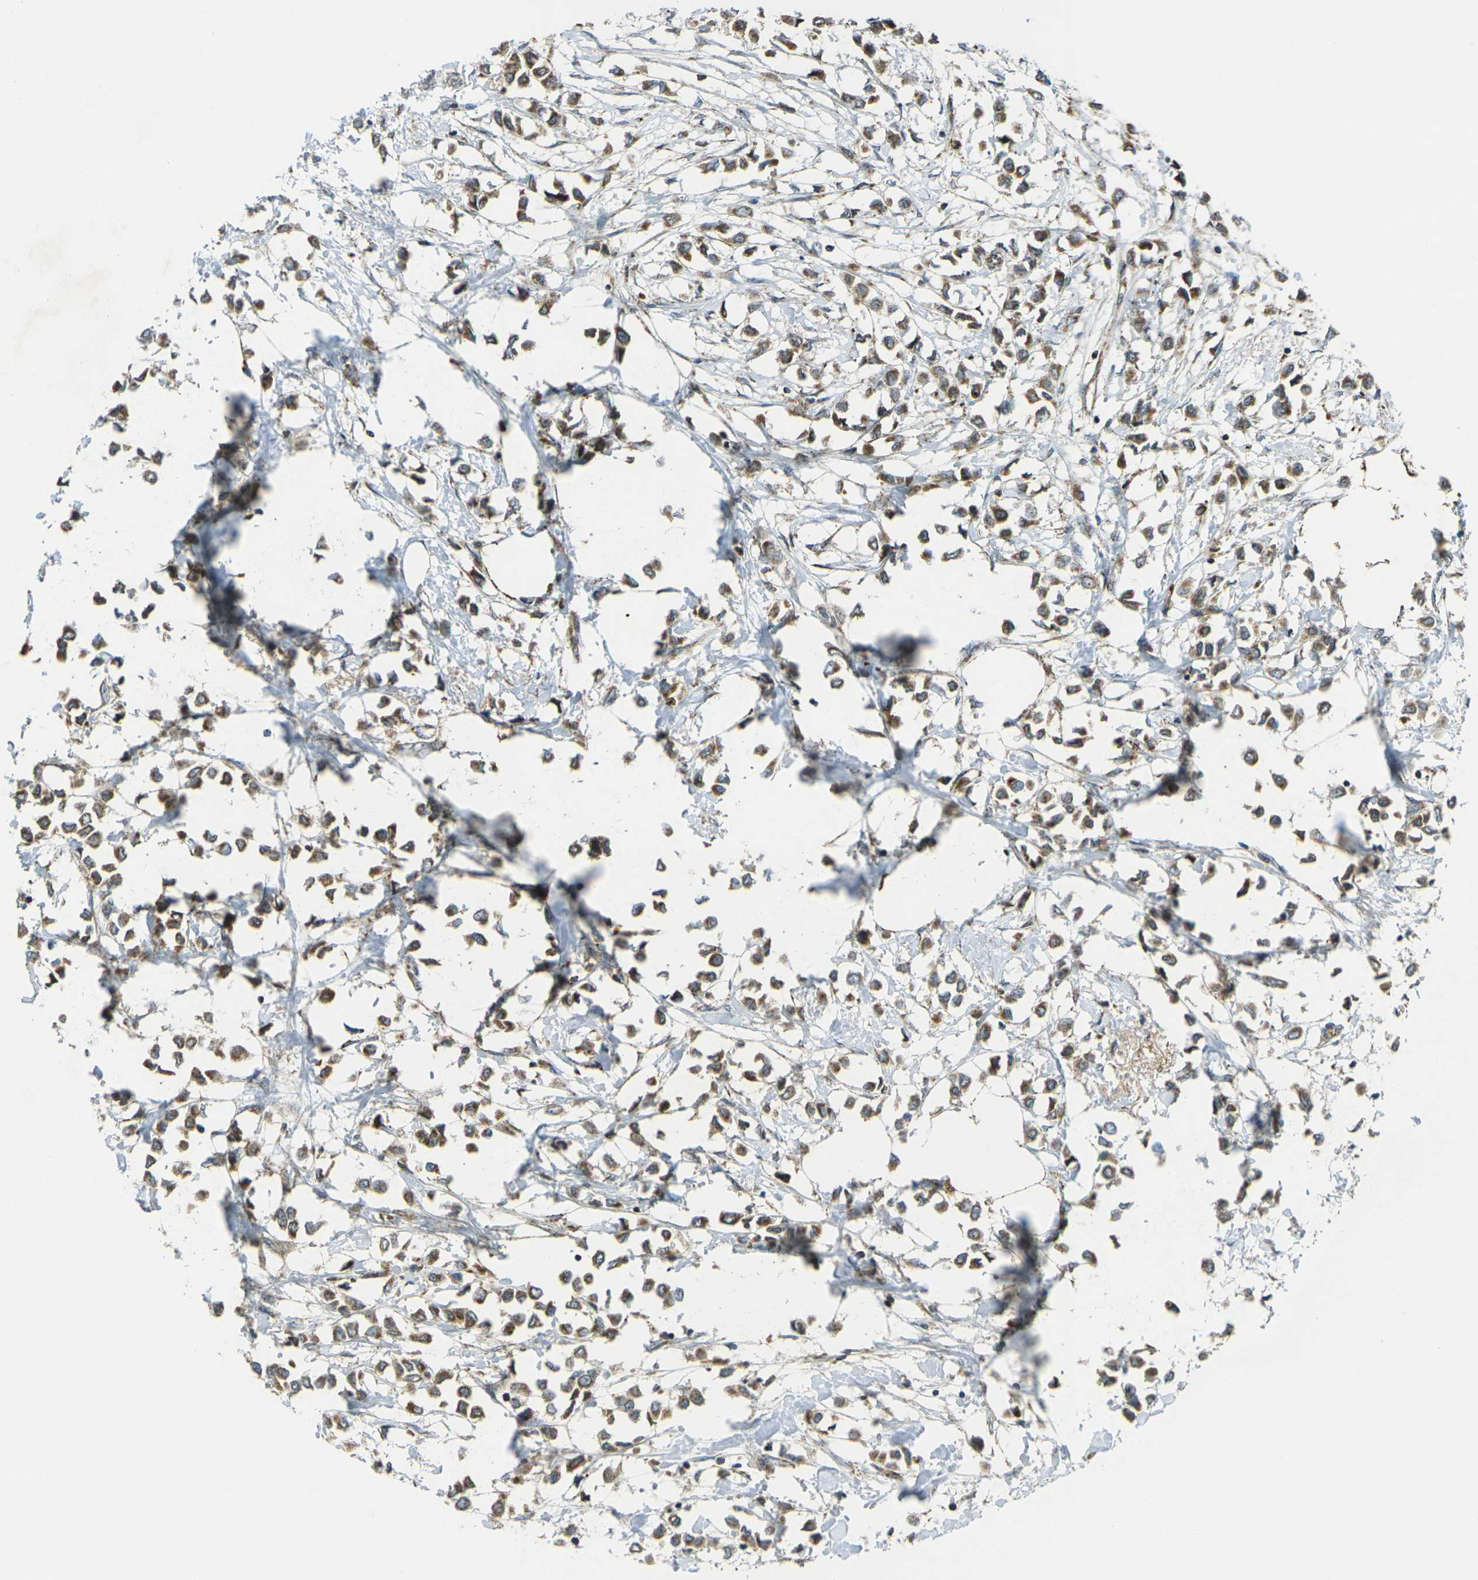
{"staining": {"intensity": "moderate", "quantity": ">75%", "location": "cytoplasmic/membranous"}, "tissue": "breast cancer", "cell_type": "Tumor cells", "image_type": "cancer", "snomed": [{"axis": "morphology", "description": "Lobular carcinoma"}, {"axis": "topography", "description": "Breast"}], "caption": "Immunohistochemical staining of breast cancer (lobular carcinoma) exhibits medium levels of moderate cytoplasmic/membranous protein staining in approximately >75% of tumor cells.", "gene": "IGF1R", "patient": {"sex": "female", "age": 51}}